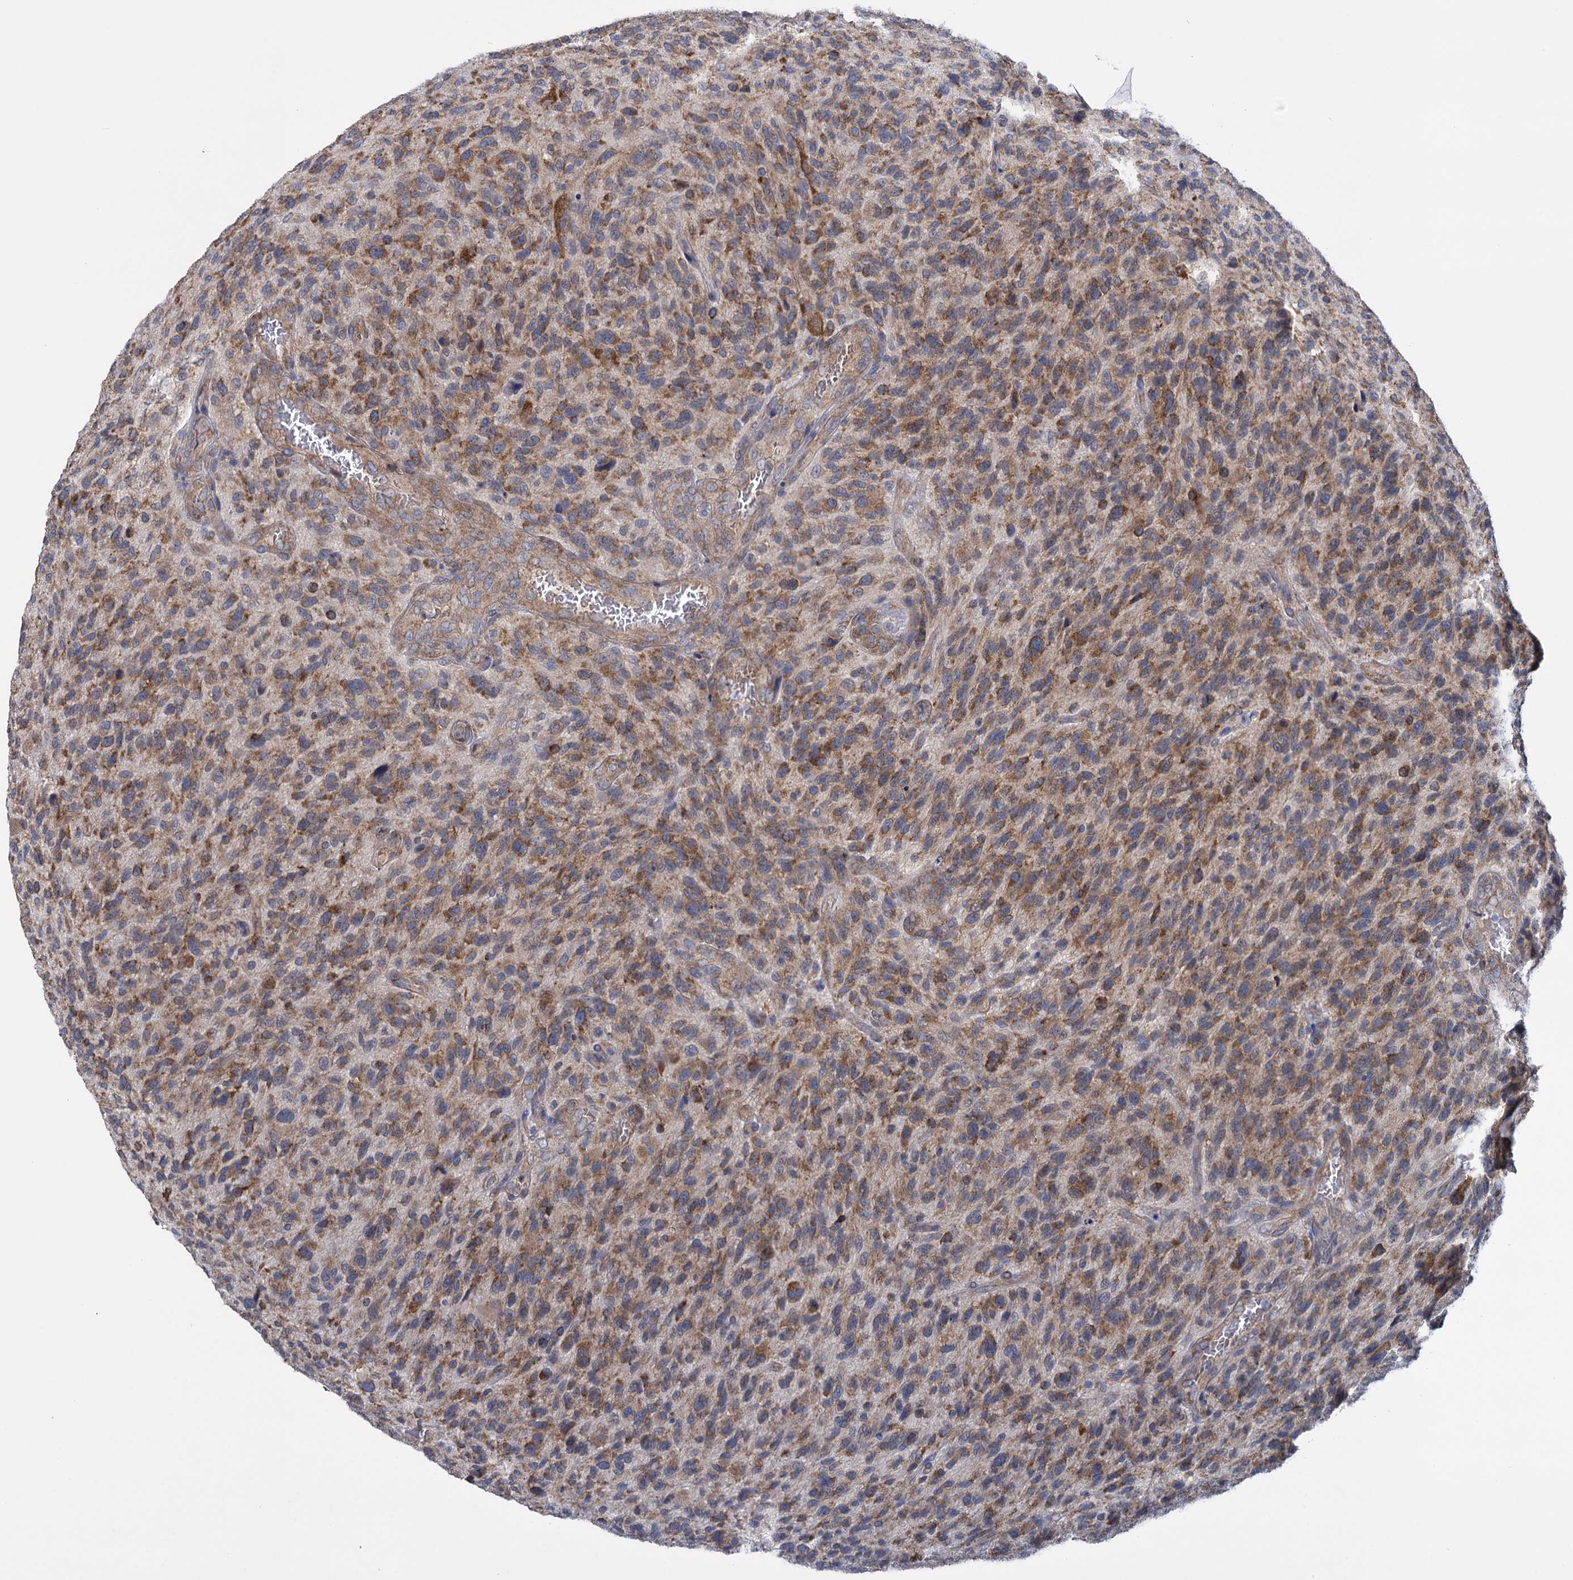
{"staining": {"intensity": "moderate", "quantity": ">75%", "location": "cytoplasmic/membranous"}, "tissue": "glioma", "cell_type": "Tumor cells", "image_type": "cancer", "snomed": [{"axis": "morphology", "description": "Glioma, malignant, High grade"}, {"axis": "topography", "description": "Brain"}], "caption": "Malignant glioma (high-grade) stained for a protein shows moderate cytoplasmic/membranous positivity in tumor cells.", "gene": "GSTM2", "patient": {"sex": "male", "age": 47}}